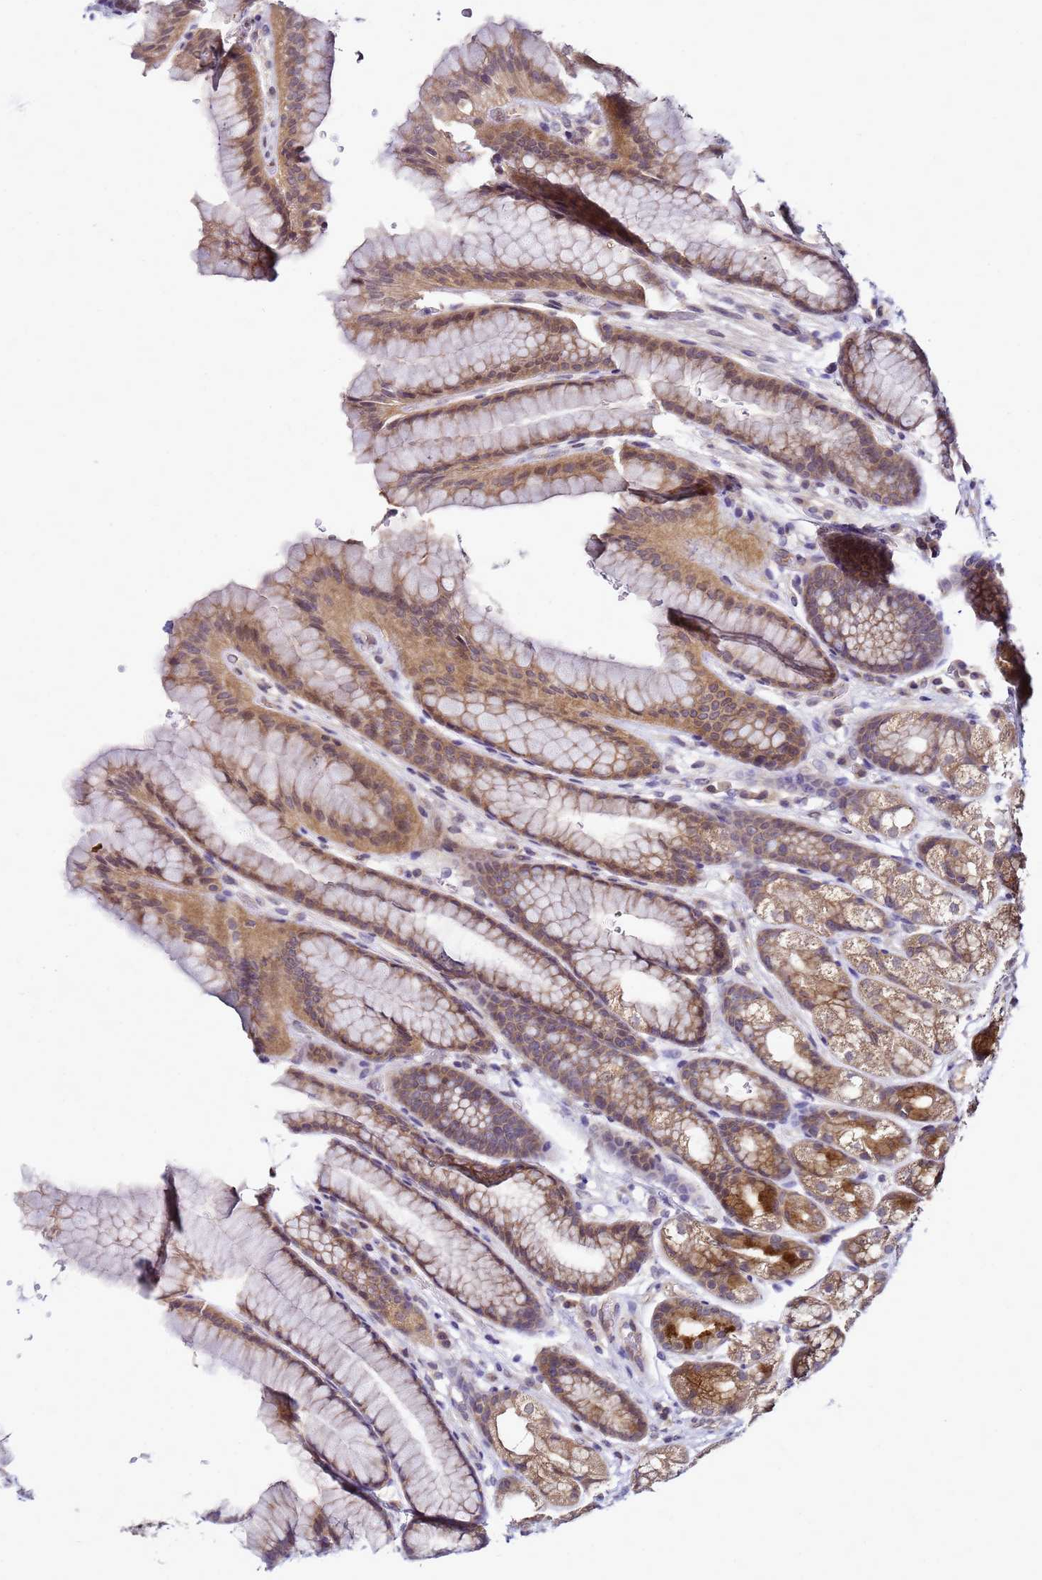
{"staining": {"intensity": "moderate", "quantity": ">75%", "location": "cytoplasmic/membranous"}, "tissue": "stomach", "cell_type": "Glandular cells", "image_type": "normal", "snomed": [{"axis": "morphology", "description": "Normal tissue, NOS"}, {"axis": "morphology", "description": "Adenocarcinoma, NOS"}, {"axis": "topography", "description": "Stomach"}], "caption": "The immunohistochemical stain highlights moderate cytoplasmic/membranous positivity in glandular cells of unremarkable stomach.", "gene": "SAT1", "patient": {"sex": "male", "age": 57}}